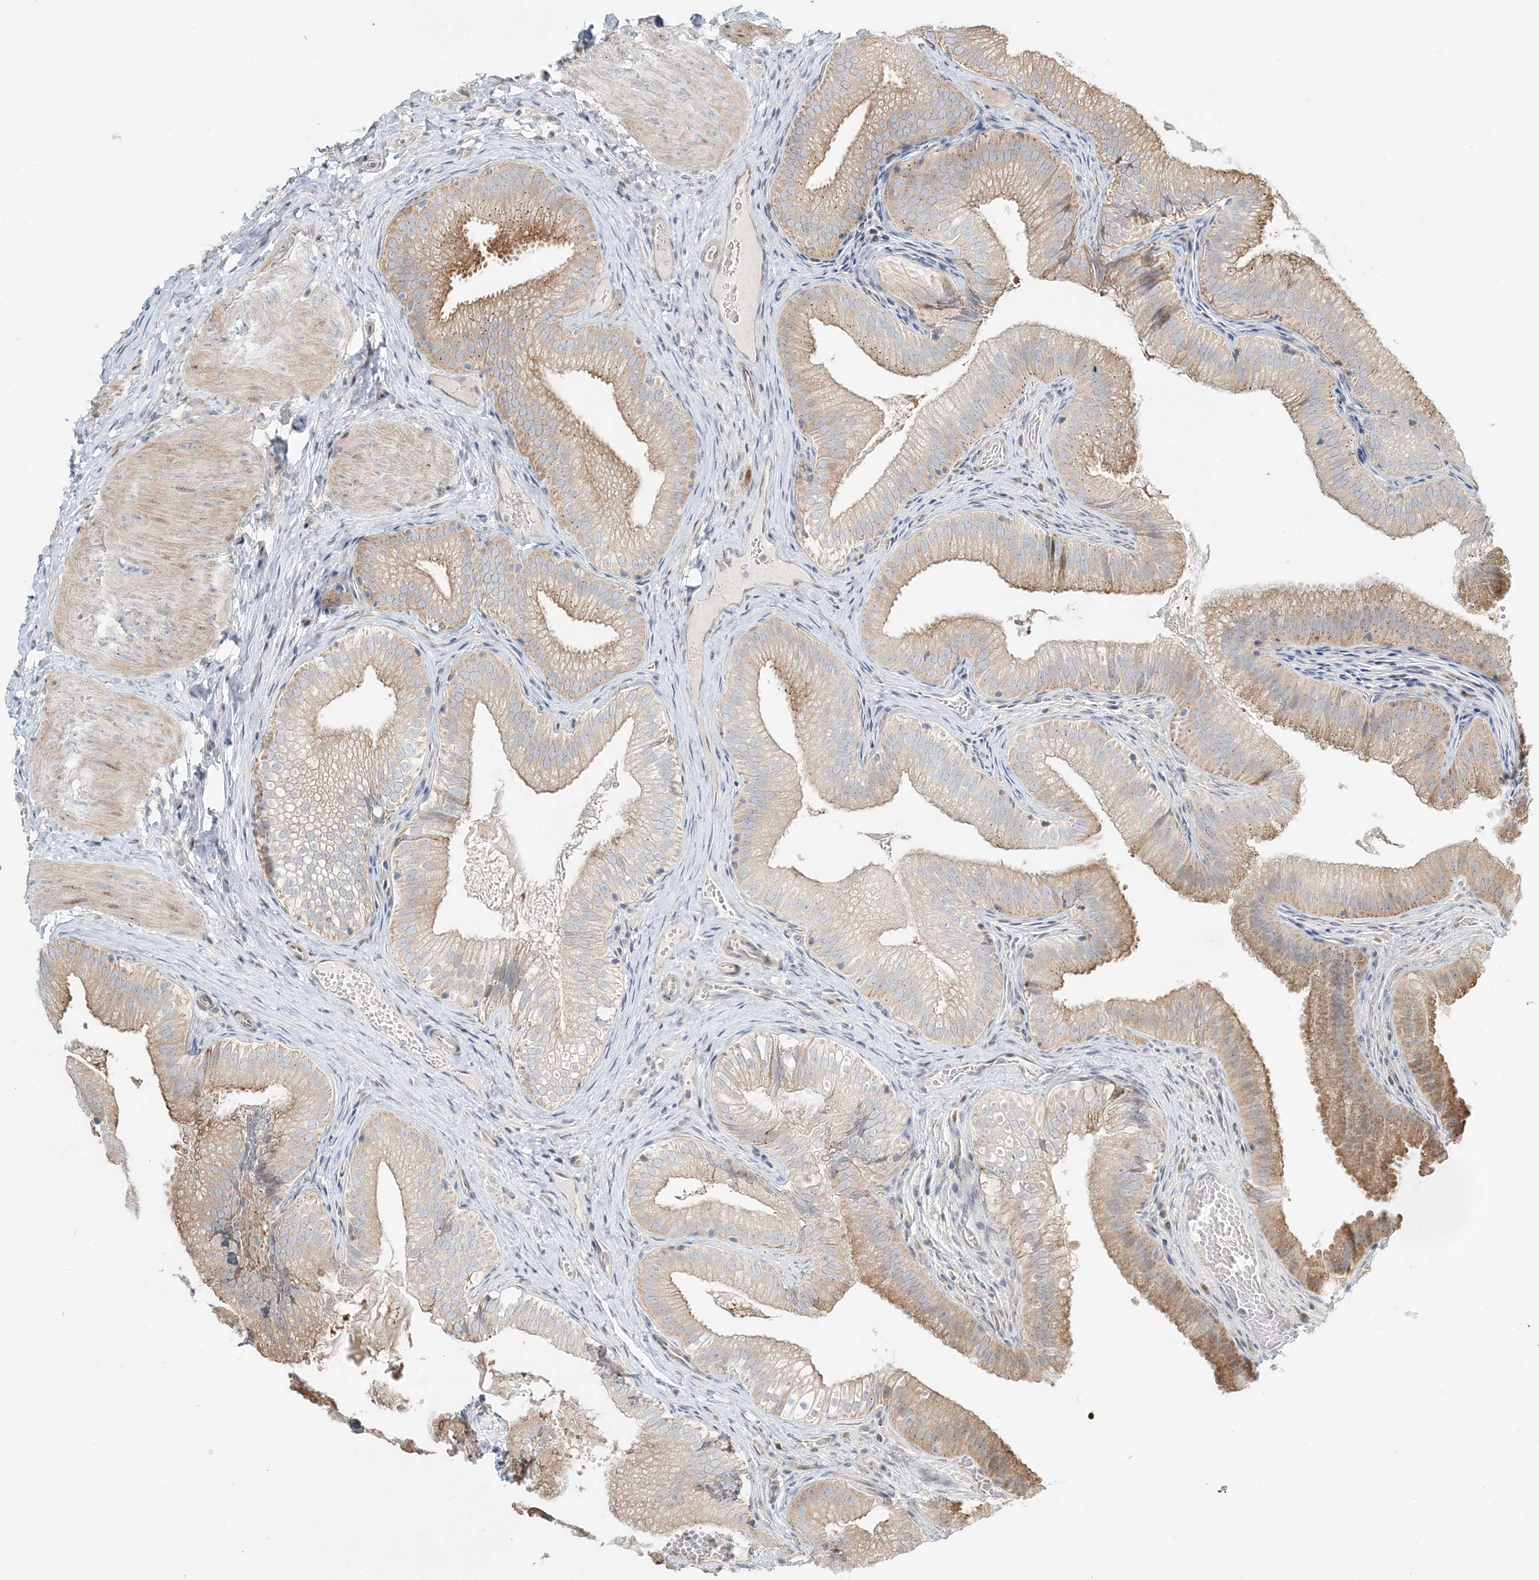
{"staining": {"intensity": "moderate", "quantity": "25%-75%", "location": "cytoplasmic/membranous"}, "tissue": "gallbladder", "cell_type": "Glandular cells", "image_type": "normal", "snomed": [{"axis": "morphology", "description": "Normal tissue, NOS"}, {"axis": "topography", "description": "Gallbladder"}], "caption": "Protein staining by IHC displays moderate cytoplasmic/membranous positivity in approximately 25%-75% of glandular cells in benign gallbladder. (Stains: DAB in brown, nuclei in blue, Microscopy: brightfield microscopy at high magnification).", "gene": "CXXC5", "patient": {"sex": "female", "age": 30}}